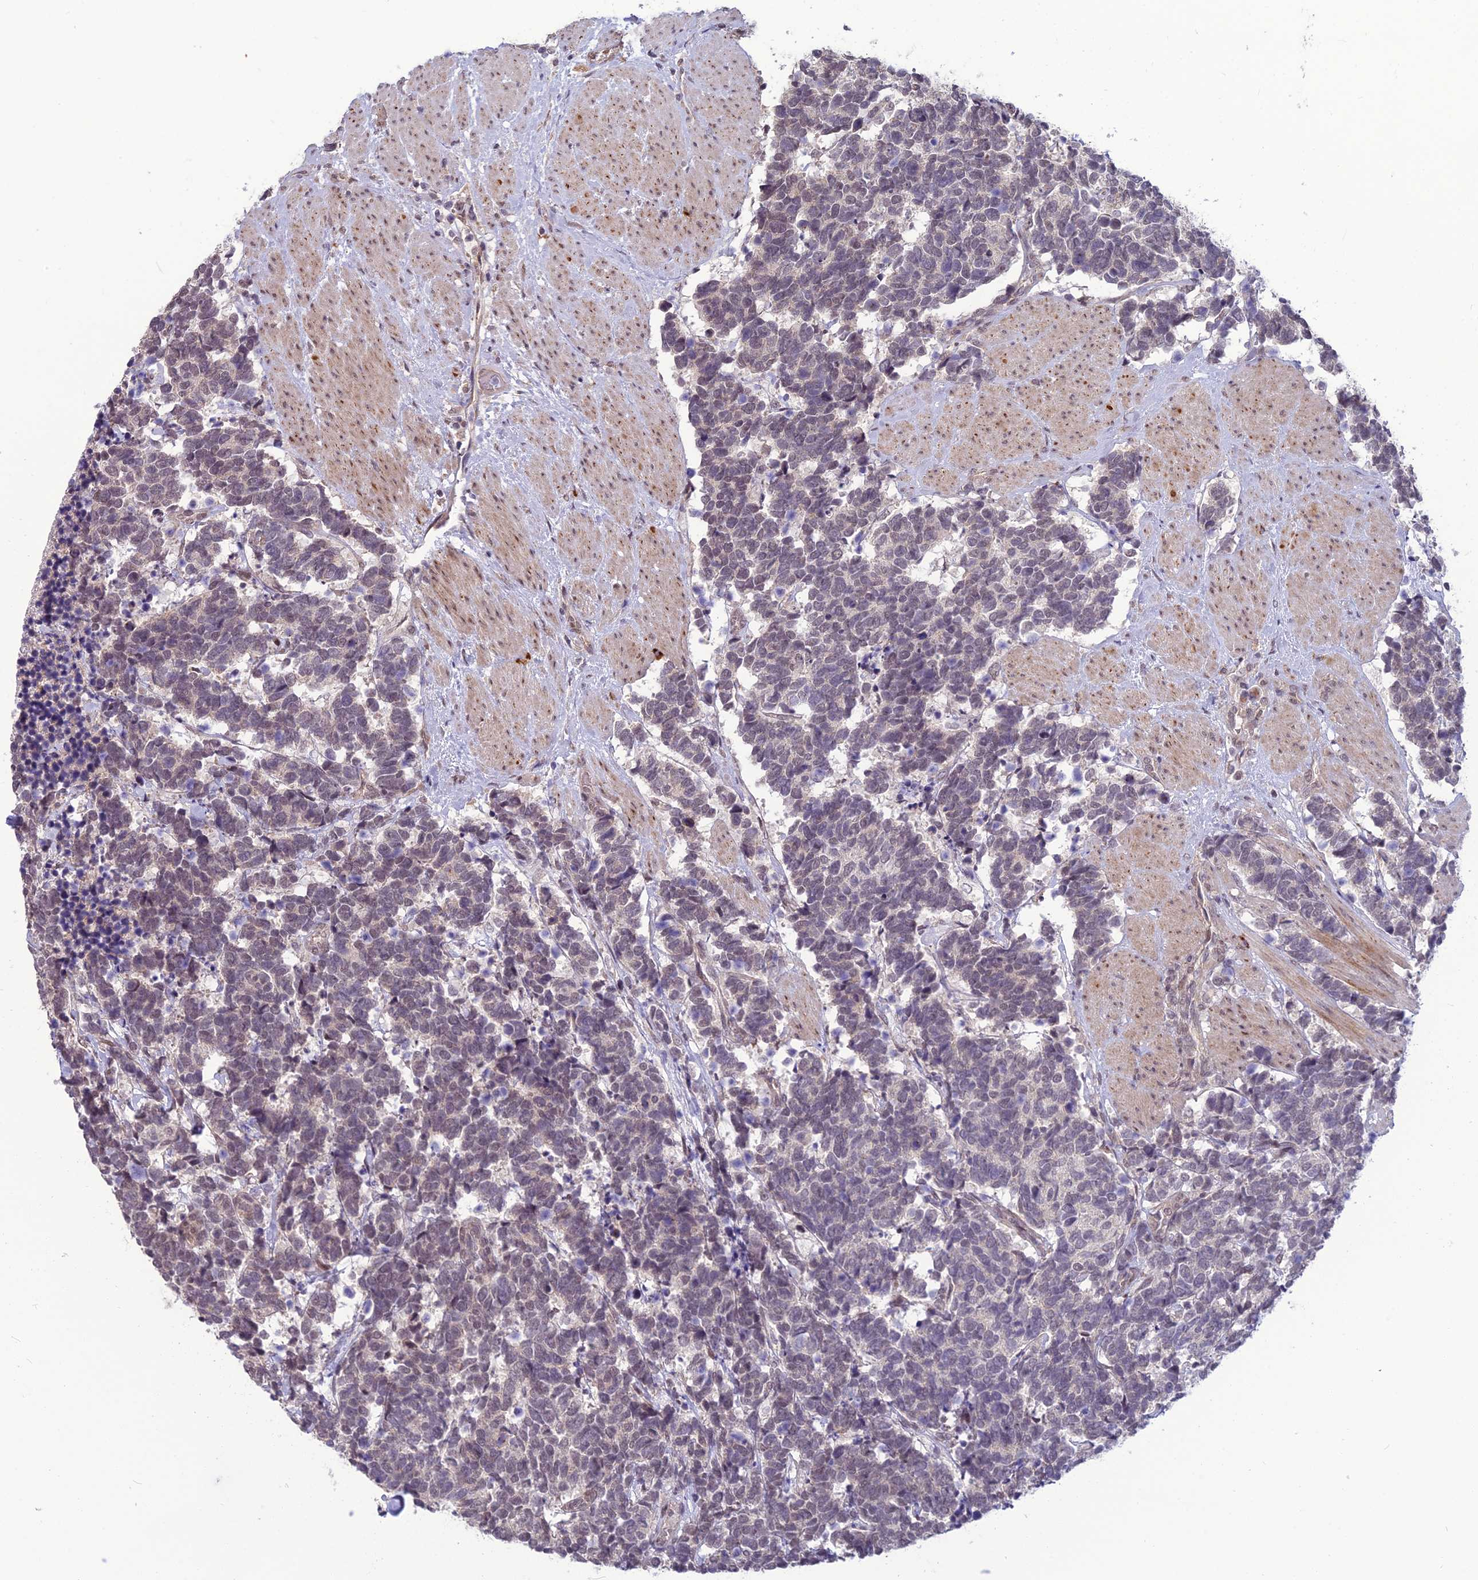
{"staining": {"intensity": "weak", "quantity": "<25%", "location": "nuclear"}, "tissue": "carcinoid", "cell_type": "Tumor cells", "image_type": "cancer", "snomed": [{"axis": "morphology", "description": "Carcinoma, NOS"}, {"axis": "morphology", "description": "Carcinoid, malignant, NOS"}, {"axis": "topography", "description": "Prostate"}], "caption": "Immunohistochemistry (IHC) histopathology image of neoplastic tissue: human carcinoid stained with DAB reveals no significant protein positivity in tumor cells.", "gene": "FBRS", "patient": {"sex": "male", "age": 57}}